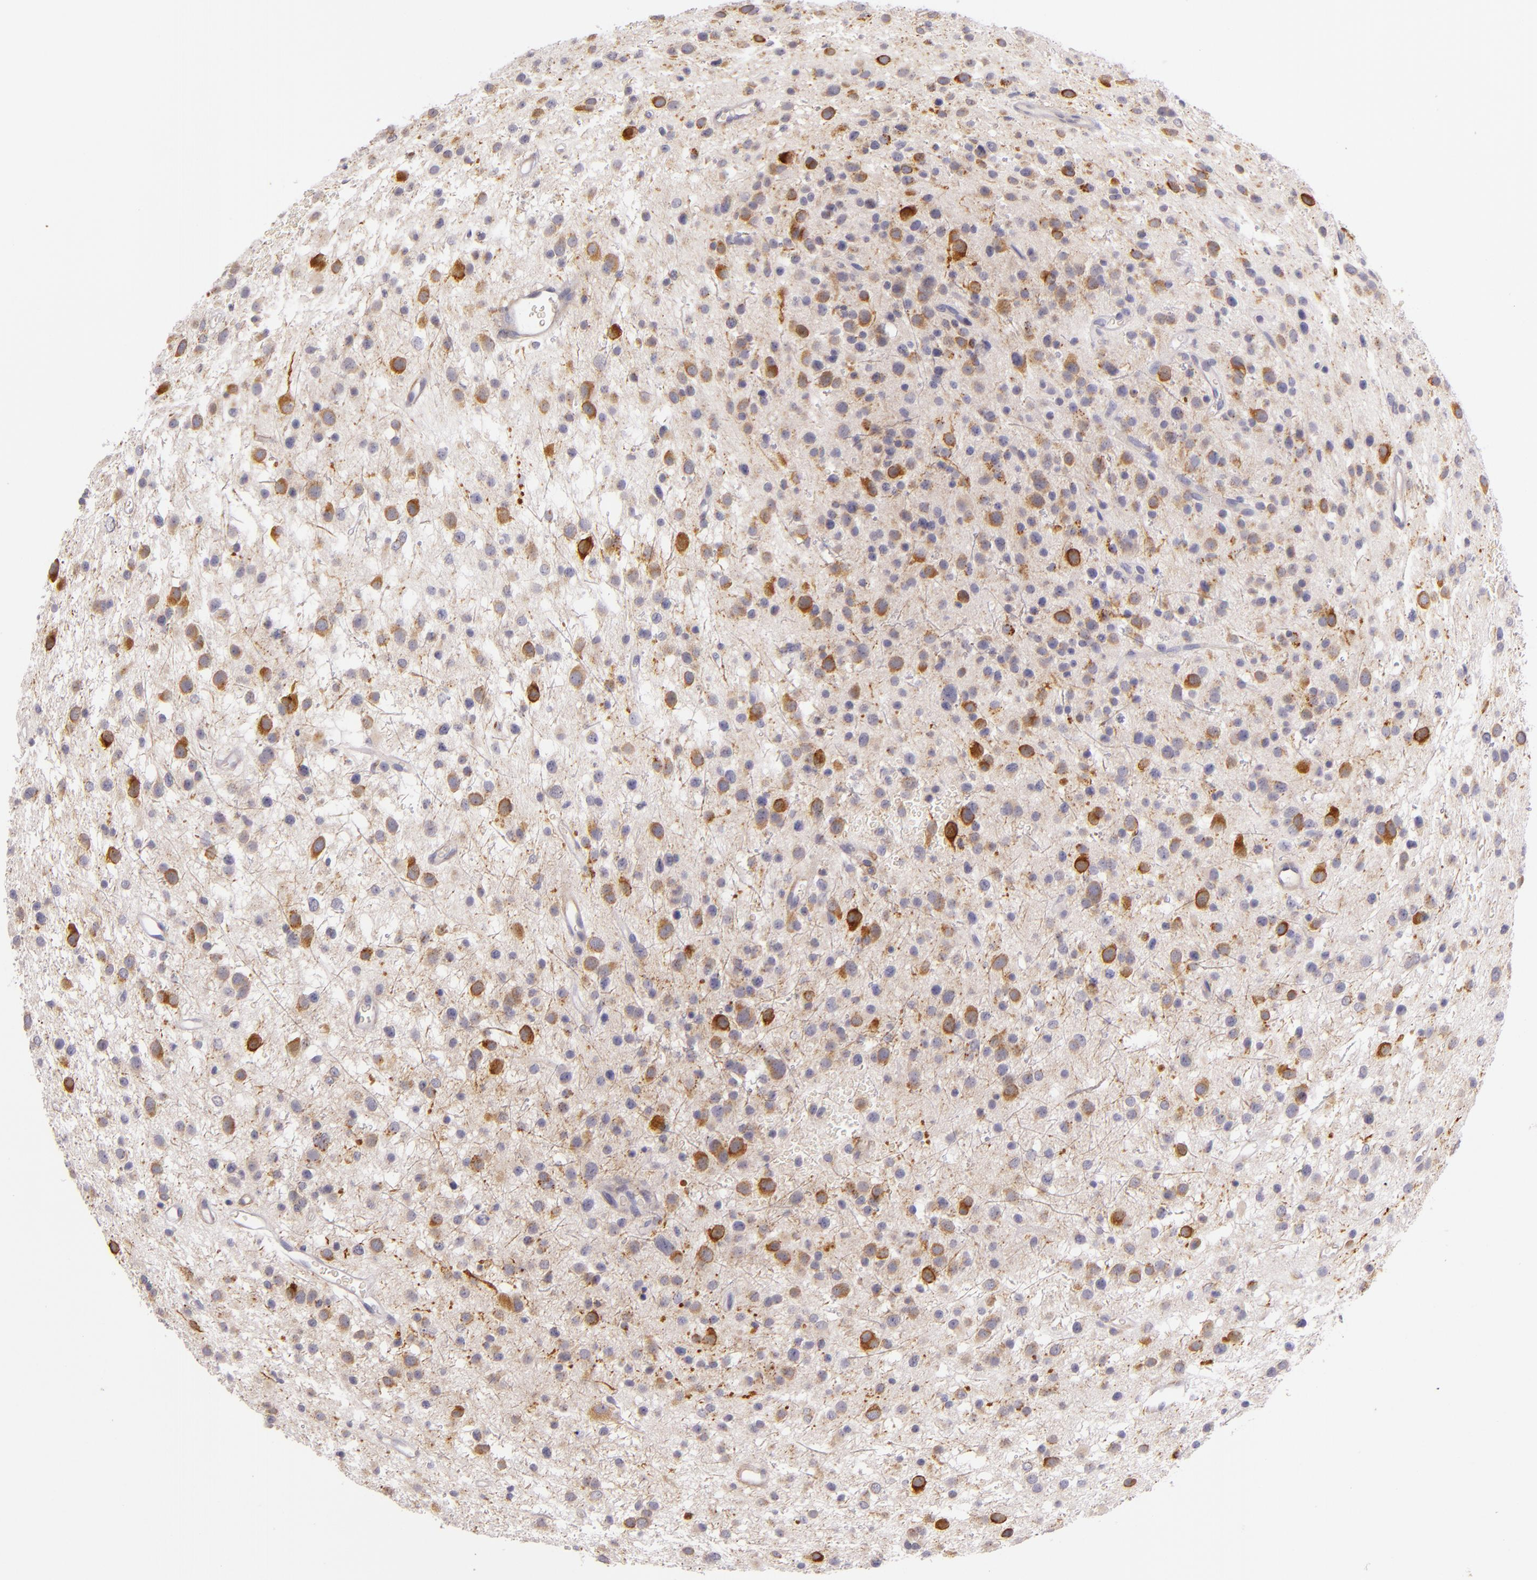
{"staining": {"intensity": "moderate", "quantity": "<25%", "location": "cytoplasmic/membranous"}, "tissue": "glioma", "cell_type": "Tumor cells", "image_type": "cancer", "snomed": [{"axis": "morphology", "description": "Glioma, malignant, Low grade"}, {"axis": "topography", "description": "Brain"}], "caption": "An immunohistochemistry image of tumor tissue is shown. Protein staining in brown shows moderate cytoplasmic/membranous positivity in glioma within tumor cells.", "gene": "CTSF", "patient": {"sex": "female", "age": 36}}